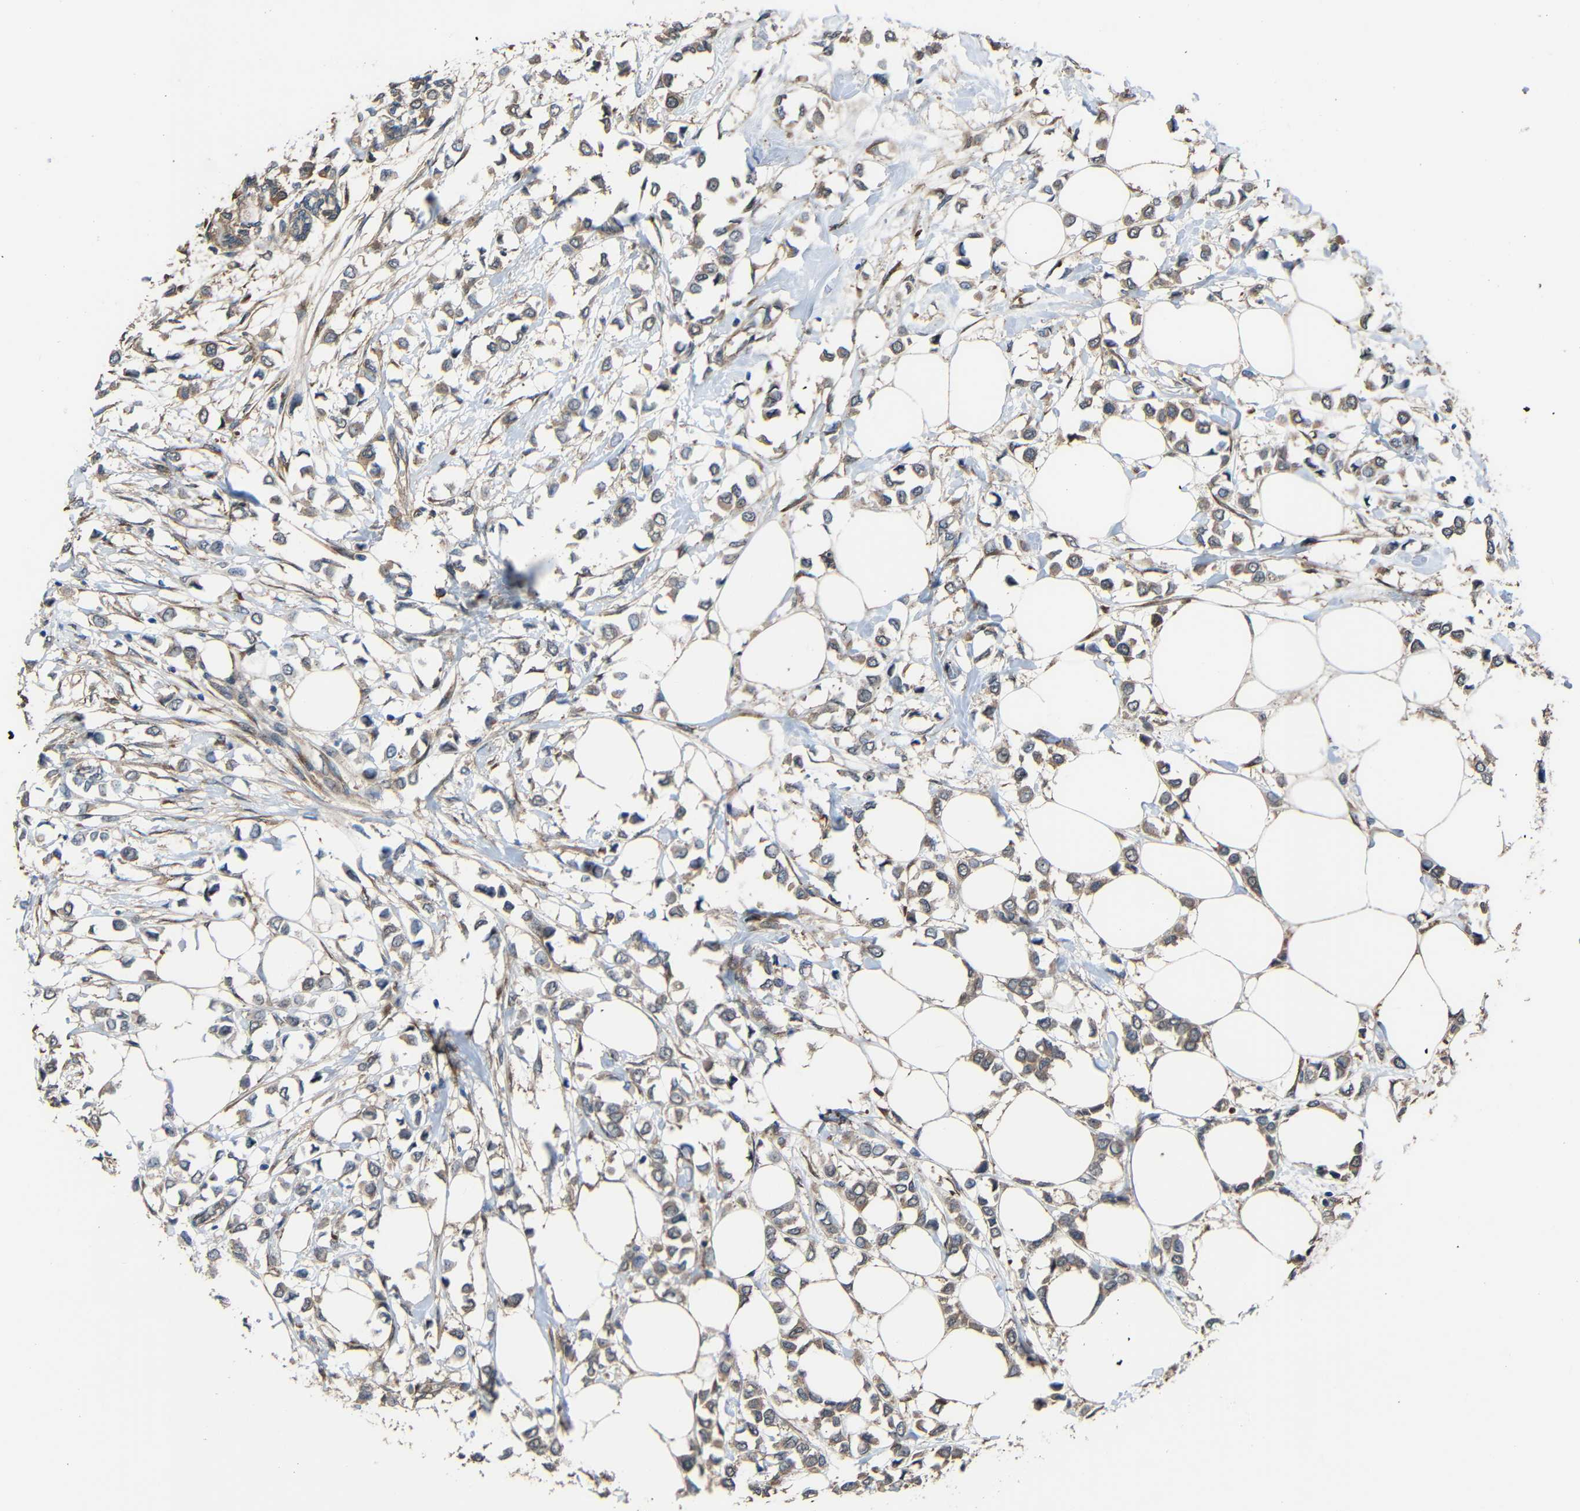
{"staining": {"intensity": "weak", "quantity": ">75%", "location": "cytoplasmic/membranous"}, "tissue": "breast cancer", "cell_type": "Tumor cells", "image_type": "cancer", "snomed": [{"axis": "morphology", "description": "Lobular carcinoma"}, {"axis": "topography", "description": "Breast"}], "caption": "Weak cytoplasmic/membranous expression for a protein is seen in about >75% of tumor cells of breast cancer using immunohistochemistry.", "gene": "CHST9", "patient": {"sex": "female", "age": 51}}